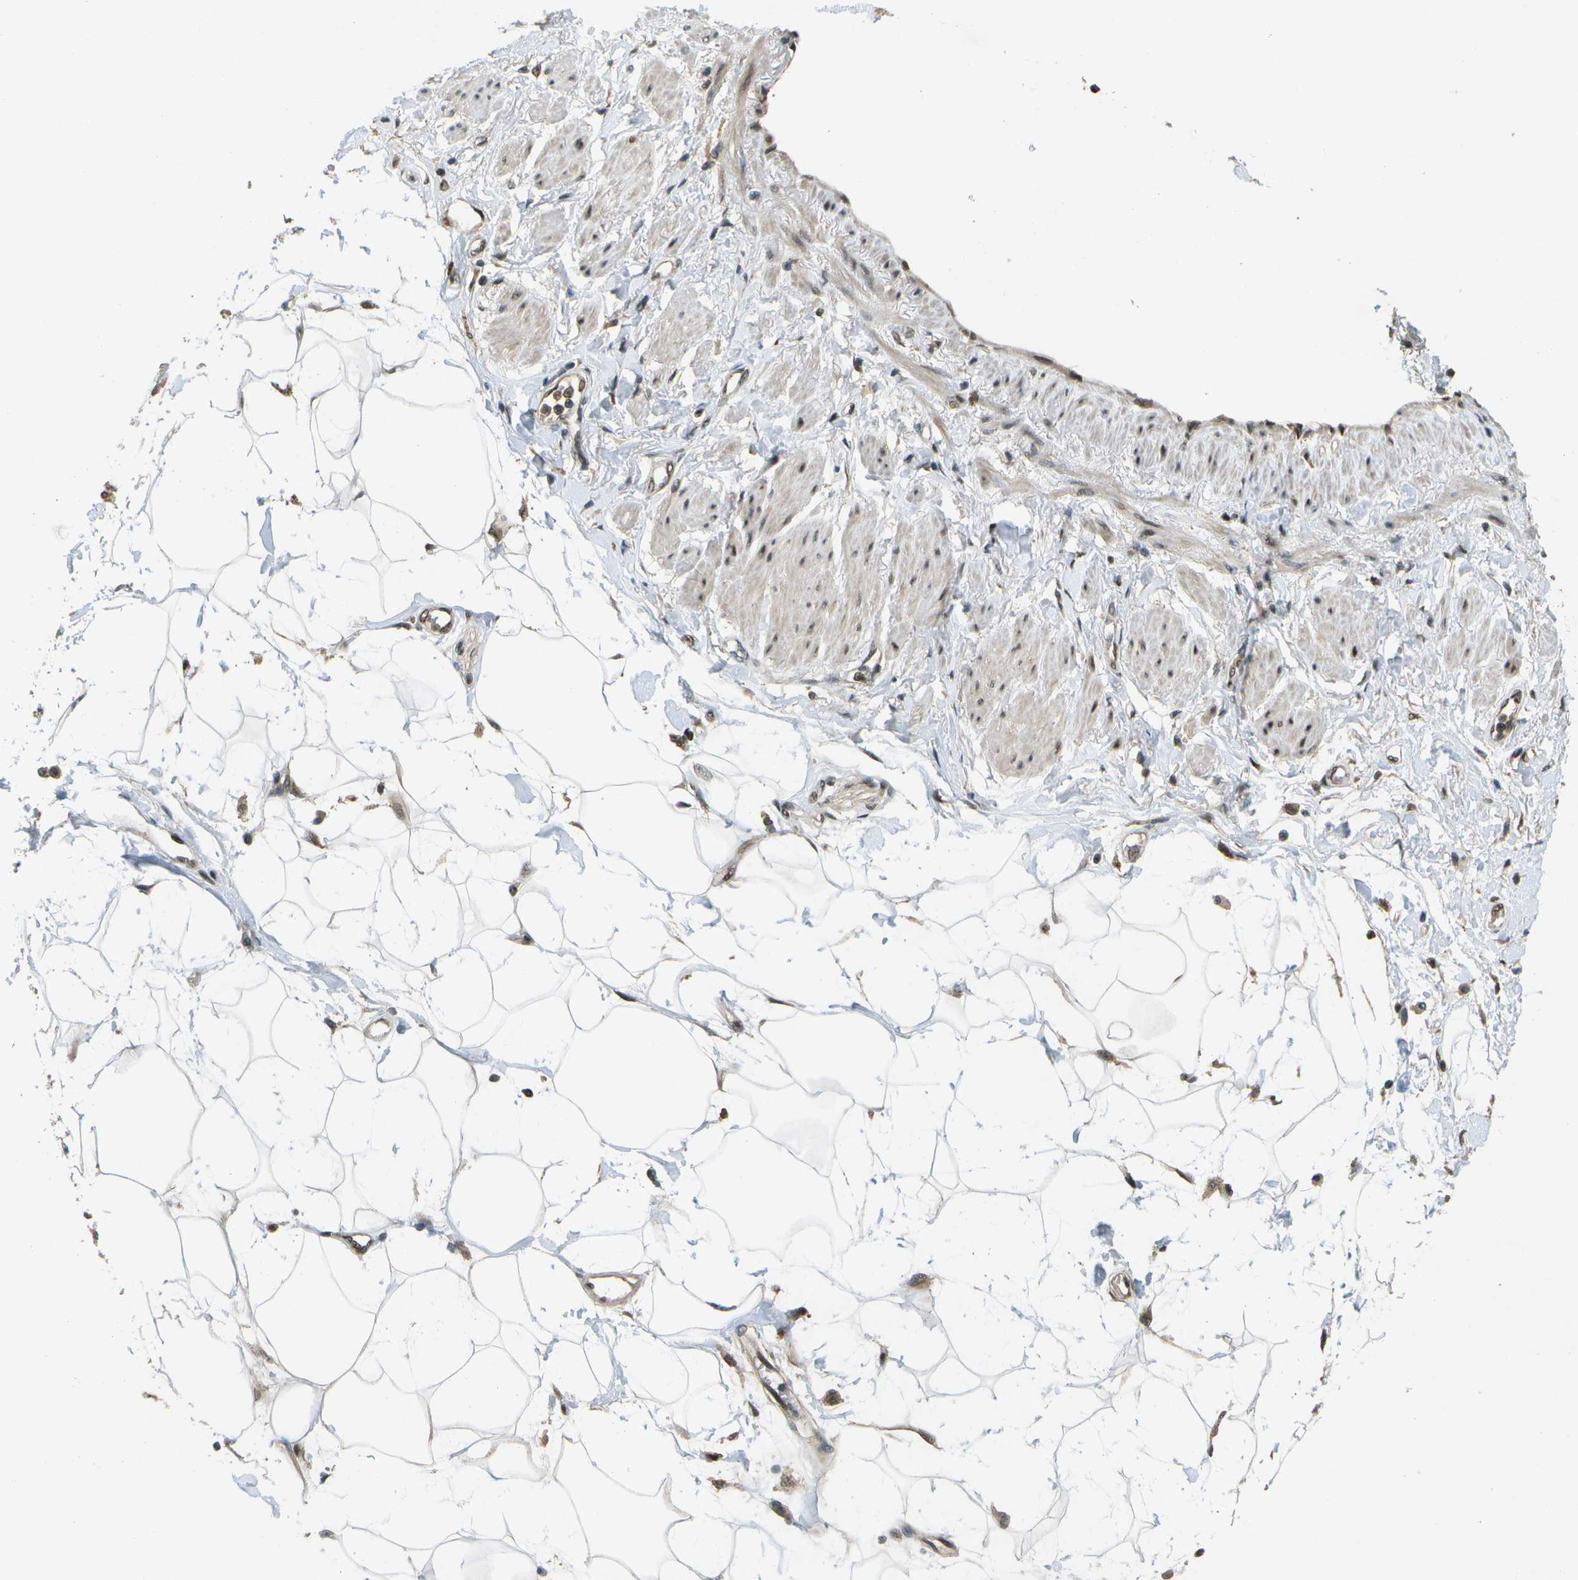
{"staining": {"intensity": "moderate", "quantity": ">75%", "location": "nuclear"}, "tissue": "adipose tissue", "cell_type": "Adipocytes", "image_type": "normal", "snomed": [{"axis": "morphology", "description": "Normal tissue, NOS"}, {"axis": "morphology", "description": "Adenocarcinoma, NOS"}, {"axis": "topography", "description": "Duodenum"}, {"axis": "topography", "description": "Peripheral nerve tissue"}], "caption": "Brown immunohistochemical staining in benign adipose tissue displays moderate nuclear expression in about >75% of adipocytes.", "gene": "GANC", "patient": {"sex": "female", "age": 60}}